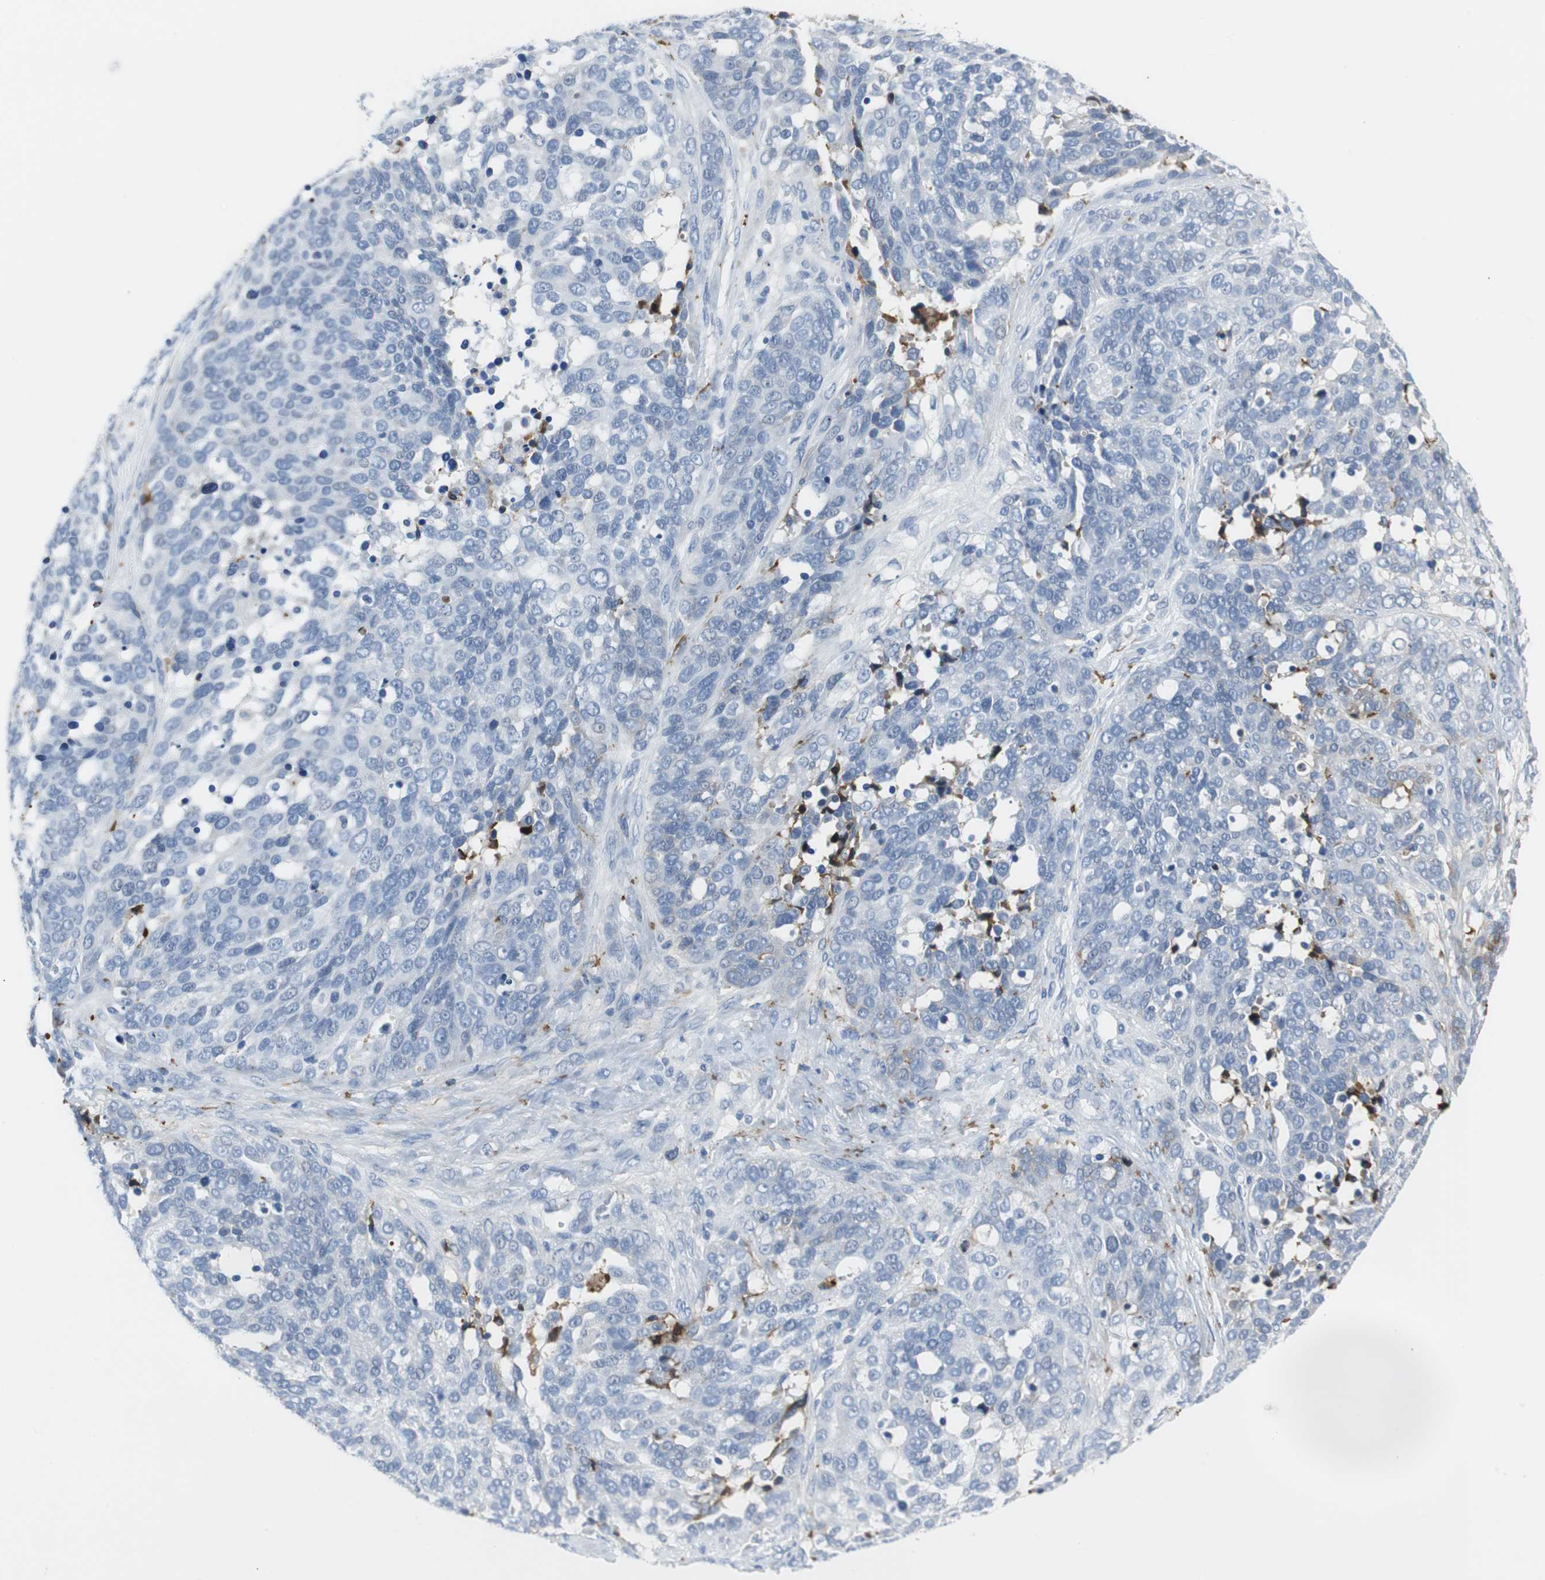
{"staining": {"intensity": "weak", "quantity": "<25%", "location": "cytoplasmic/membranous"}, "tissue": "ovarian cancer", "cell_type": "Tumor cells", "image_type": "cancer", "snomed": [{"axis": "morphology", "description": "Cystadenocarcinoma, serous, NOS"}, {"axis": "topography", "description": "Ovary"}], "caption": "This is an immunohistochemistry (IHC) micrograph of human ovarian serous cystadenocarcinoma. There is no expression in tumor cells.", "gene": "APCS", "patient": {"sex": "female", "age": 44}}